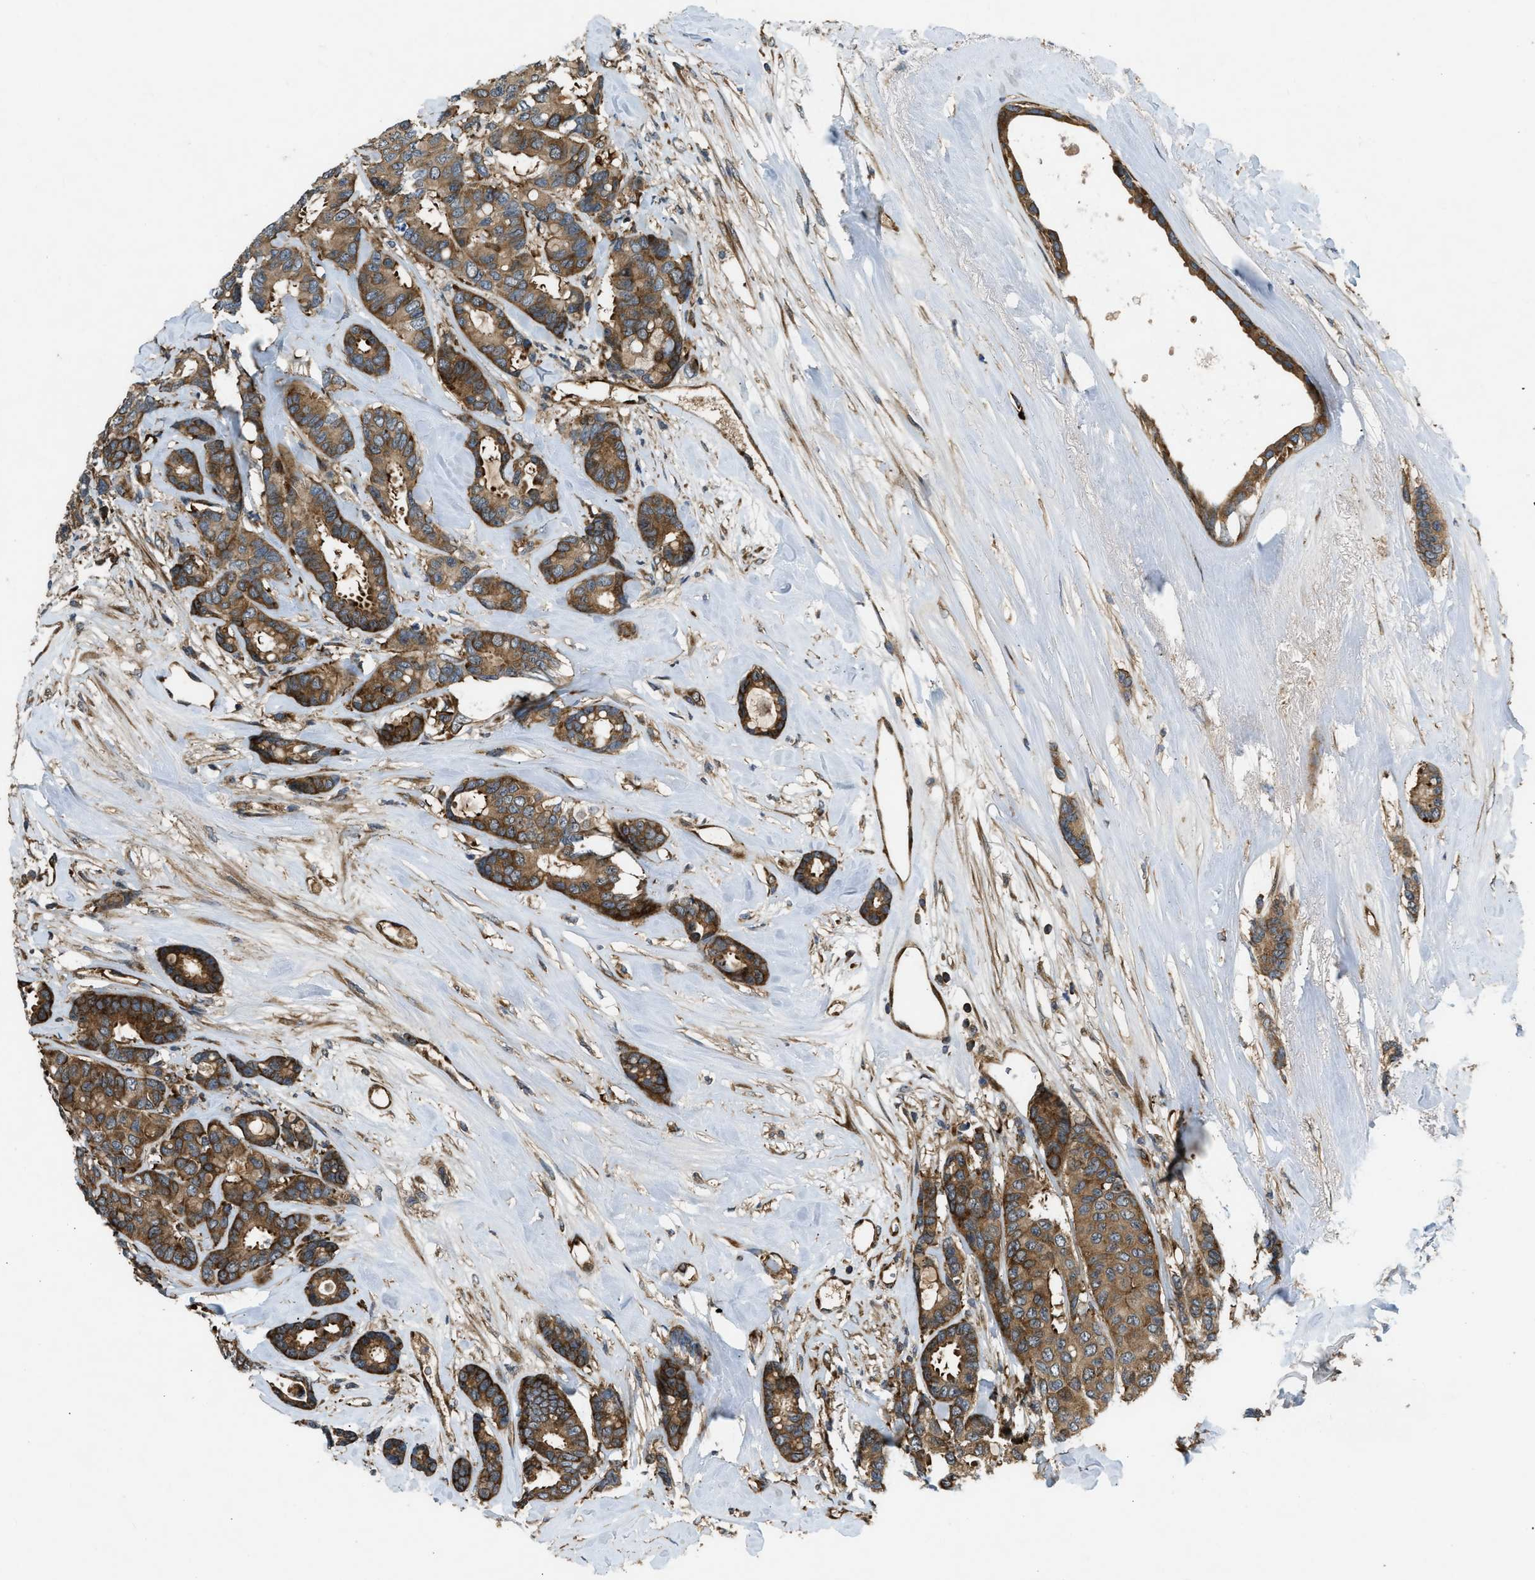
{"staining": {"intensity": "moderate", "quantity": ">75%", "location": "cytoplasmic/membranous"}, "tissue": "breast cancer", "cell_type": "Tumor cells", "image_type": "cancer", "snomed": [{"axis": "morphology", "description": "Duct carcinoma"}, {"axis": "topography", "description": "Breast"}], "caption": "An image of intraductal carcinoma (breast) stained for a protein demonstrates moderate cytoplasmic/membranous brown staining in tumor cells.", "gene": "RASGRF2", "patient": {"sex": "female", "age": 87}}